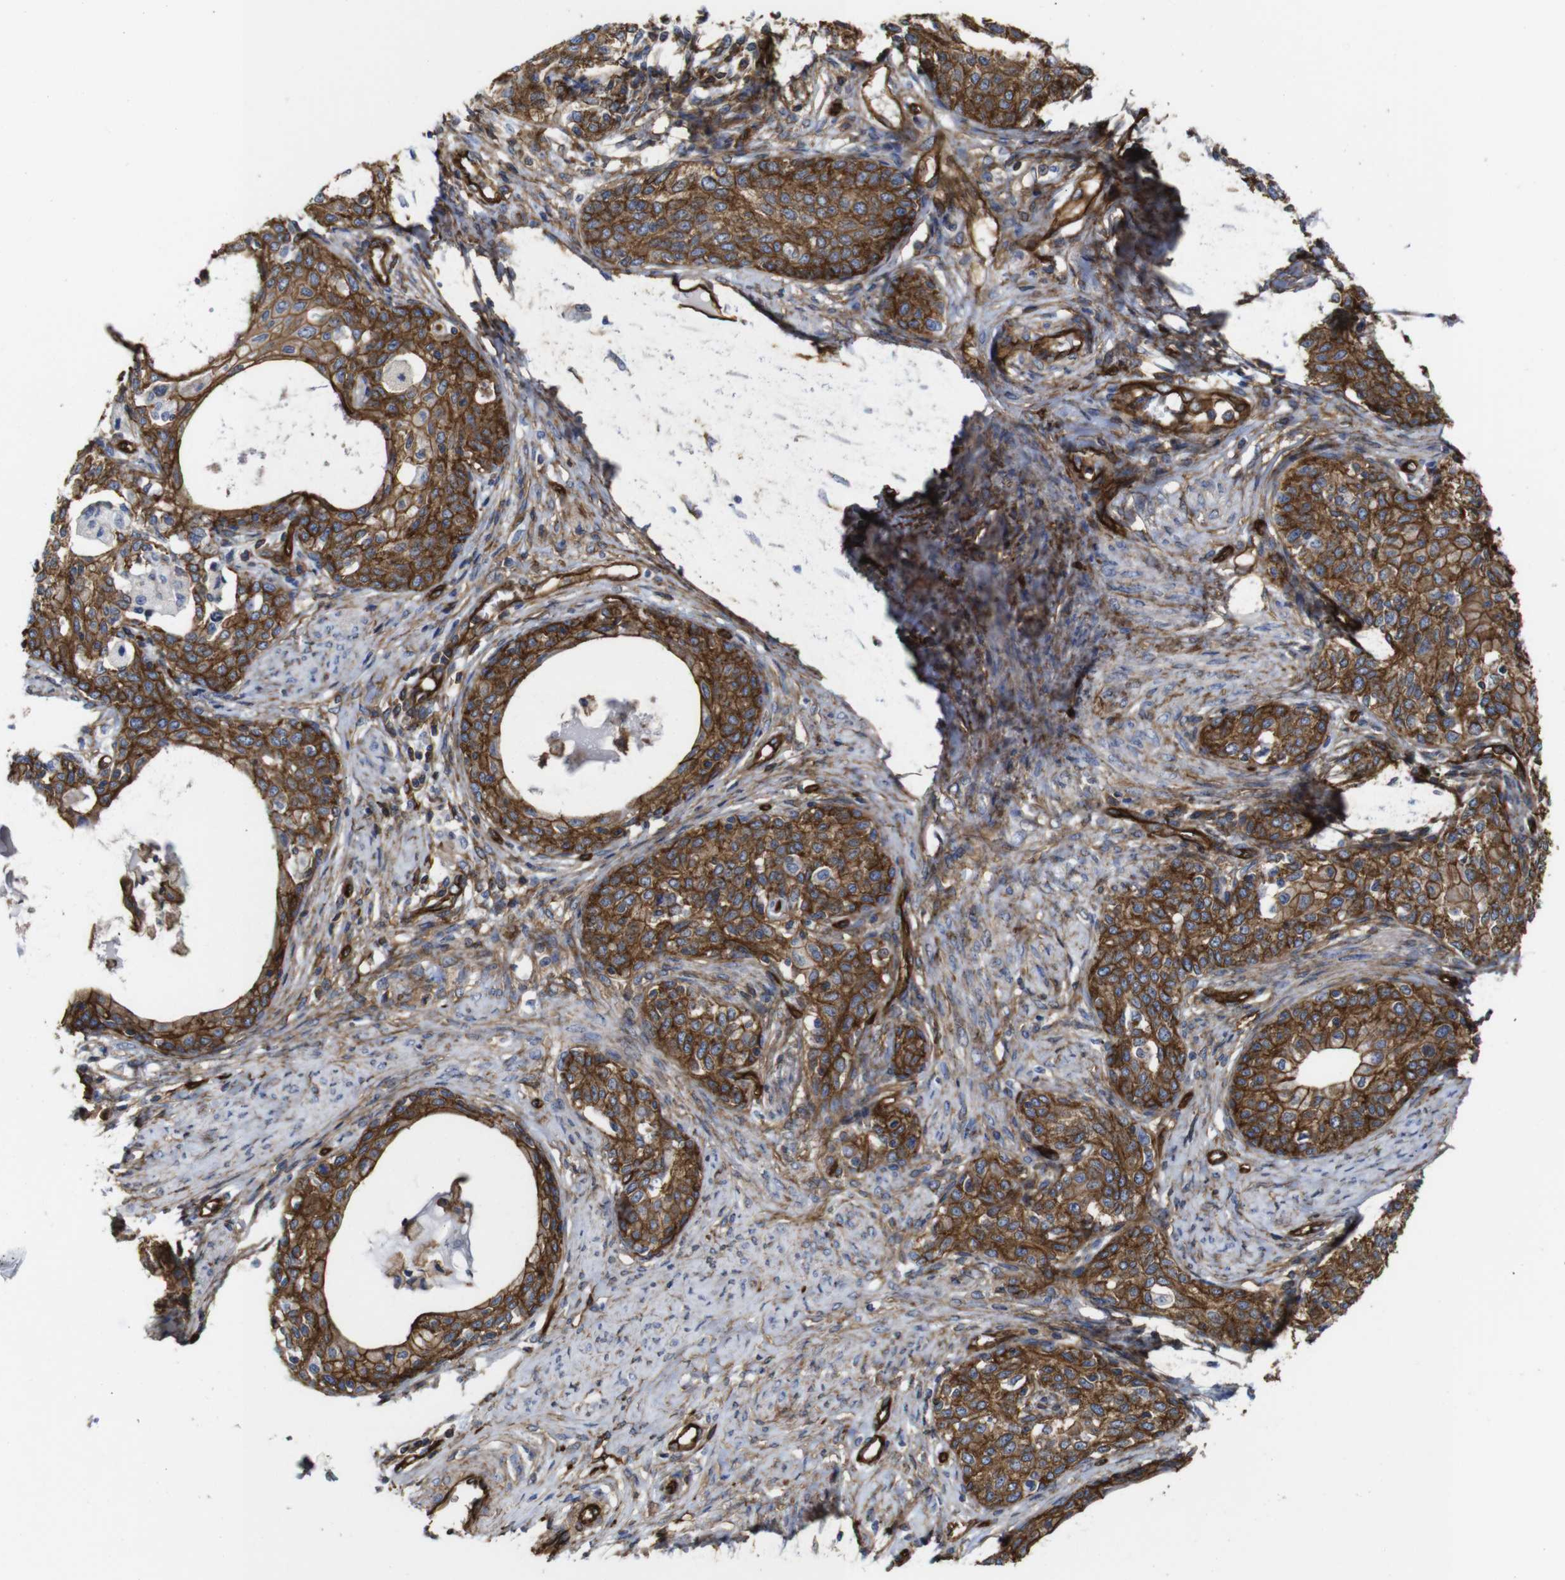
{"staining": {"intensity": "moderate", "quantity": ">75%", "location": "cytoplasmic/membranous"}, "tissue": "cervical cancer", "cell_type": "Tumor cells", "image_type": "cancer", "snomed": [{"axis": "morphology", "description": "Squamous cell carcinoma, NOS"}, {"axis": "morphology", "description": "Adenocarcinoma, NOS"}, {"axis": "topography", "description": "Cervix"}], "caption": "A histopathology image showing moderate cytoplasmic/membranous expression in approximately >75% of tumor cells in cervical cancer (squamous cell carcinoma), as visualized by brown immunohistochemical staining.", "gene": "SPTBN1", "patient": {"sex": "female", "age": 52}}